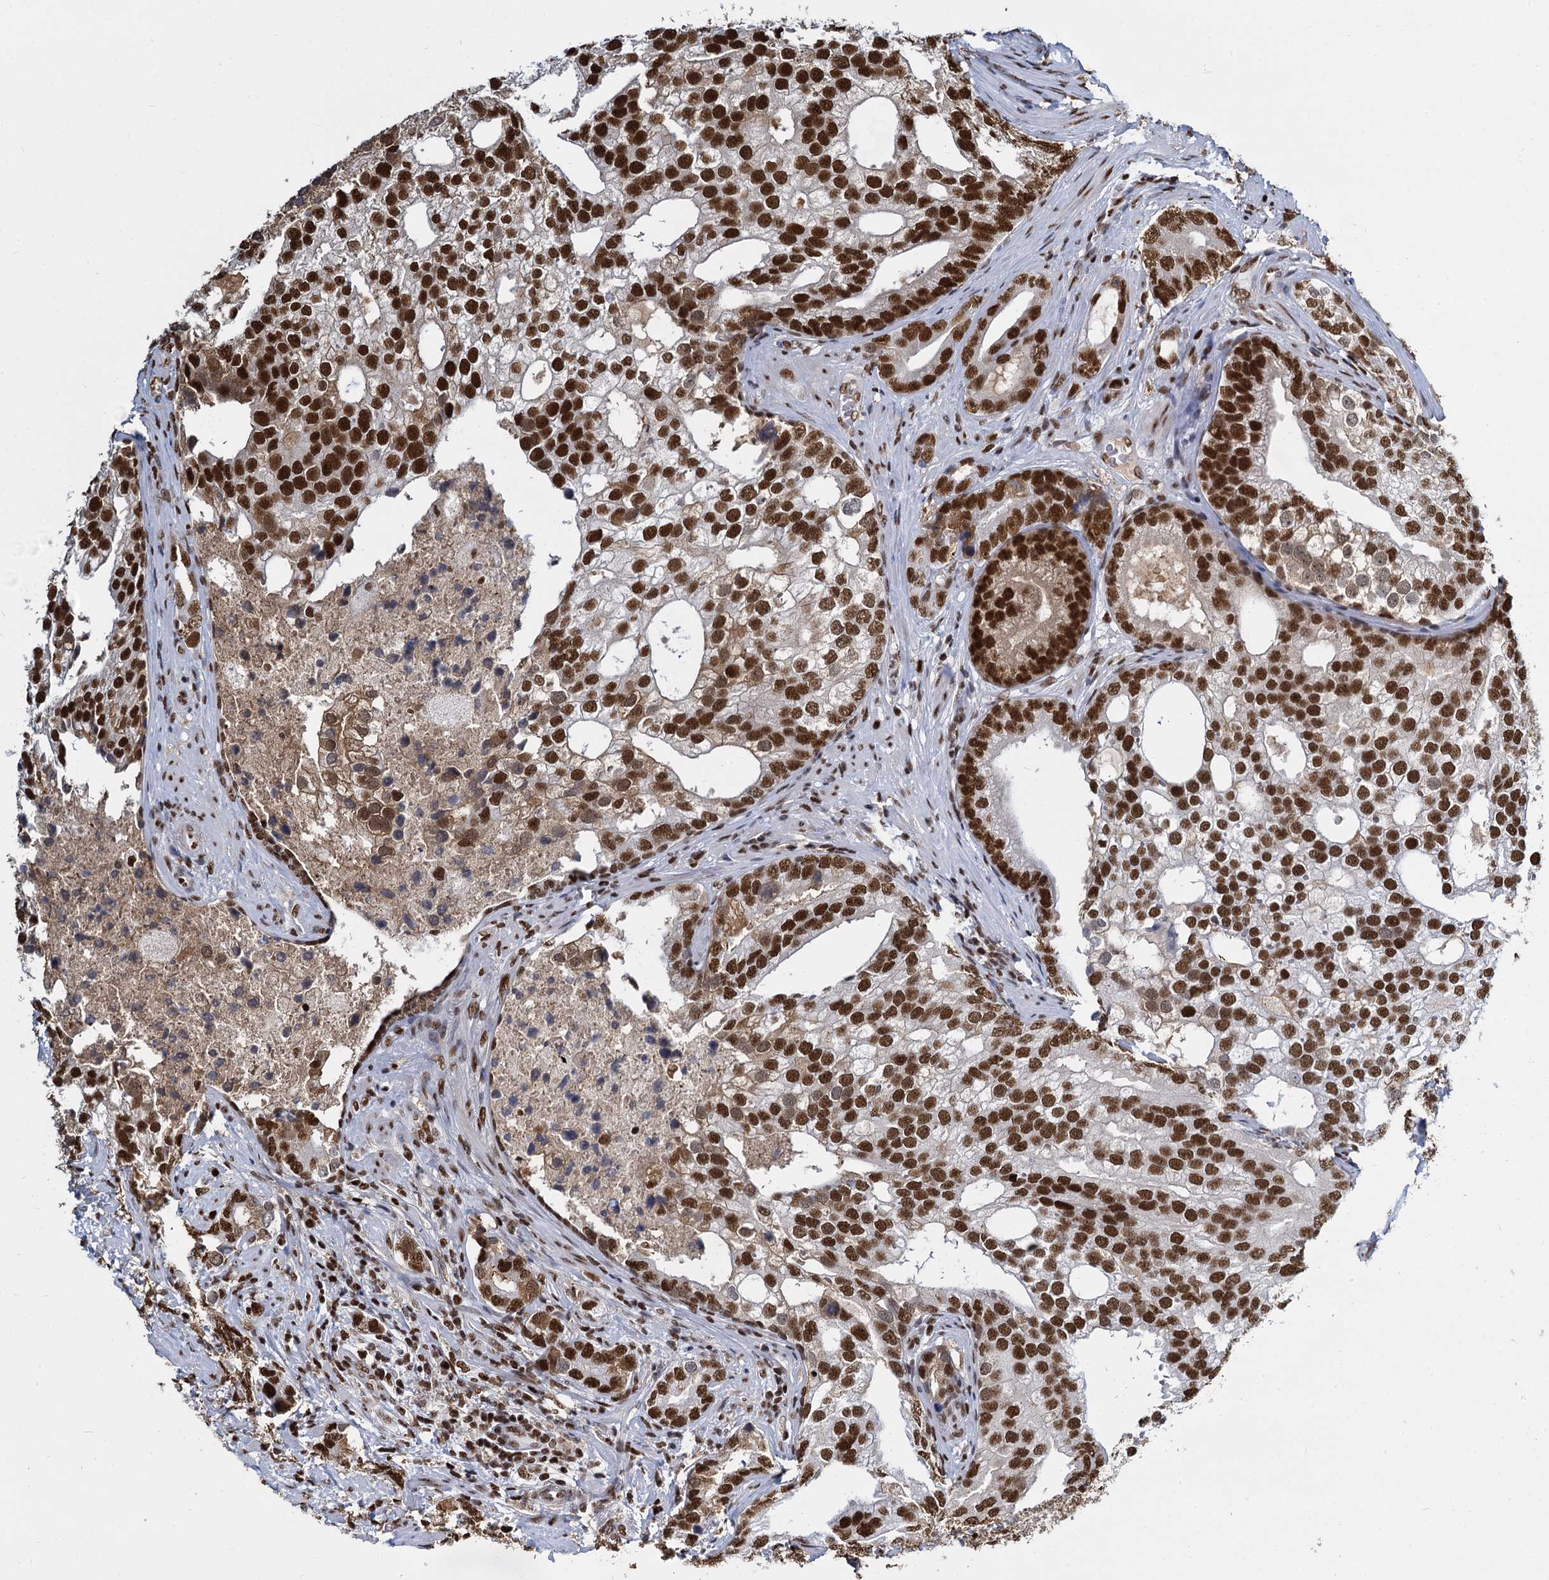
{"staining": {"intensity": "strong", "quantity": ">75%", "location": "nuclear"}, "tissue": "prostate cancer", "cell_type": "Tumor cells", "image_type": "cancer", "snomed": [{"axis": "morphology", "description": "Adenocarcinoma, High grade"}, {"axis": "topography", "description": "Prostate"}], "caption": "This image exhibits prostate cancer (adenocarcinoma (high-grade)) stained with immunohistochemistry (IHC) to label a protein in brown. The nuclear of tumor cells show strong positivity for the protein. Nuclei are counter-stained blue.", "gene": "DCPS", "patient": {"sex": "male", "age": 75}}